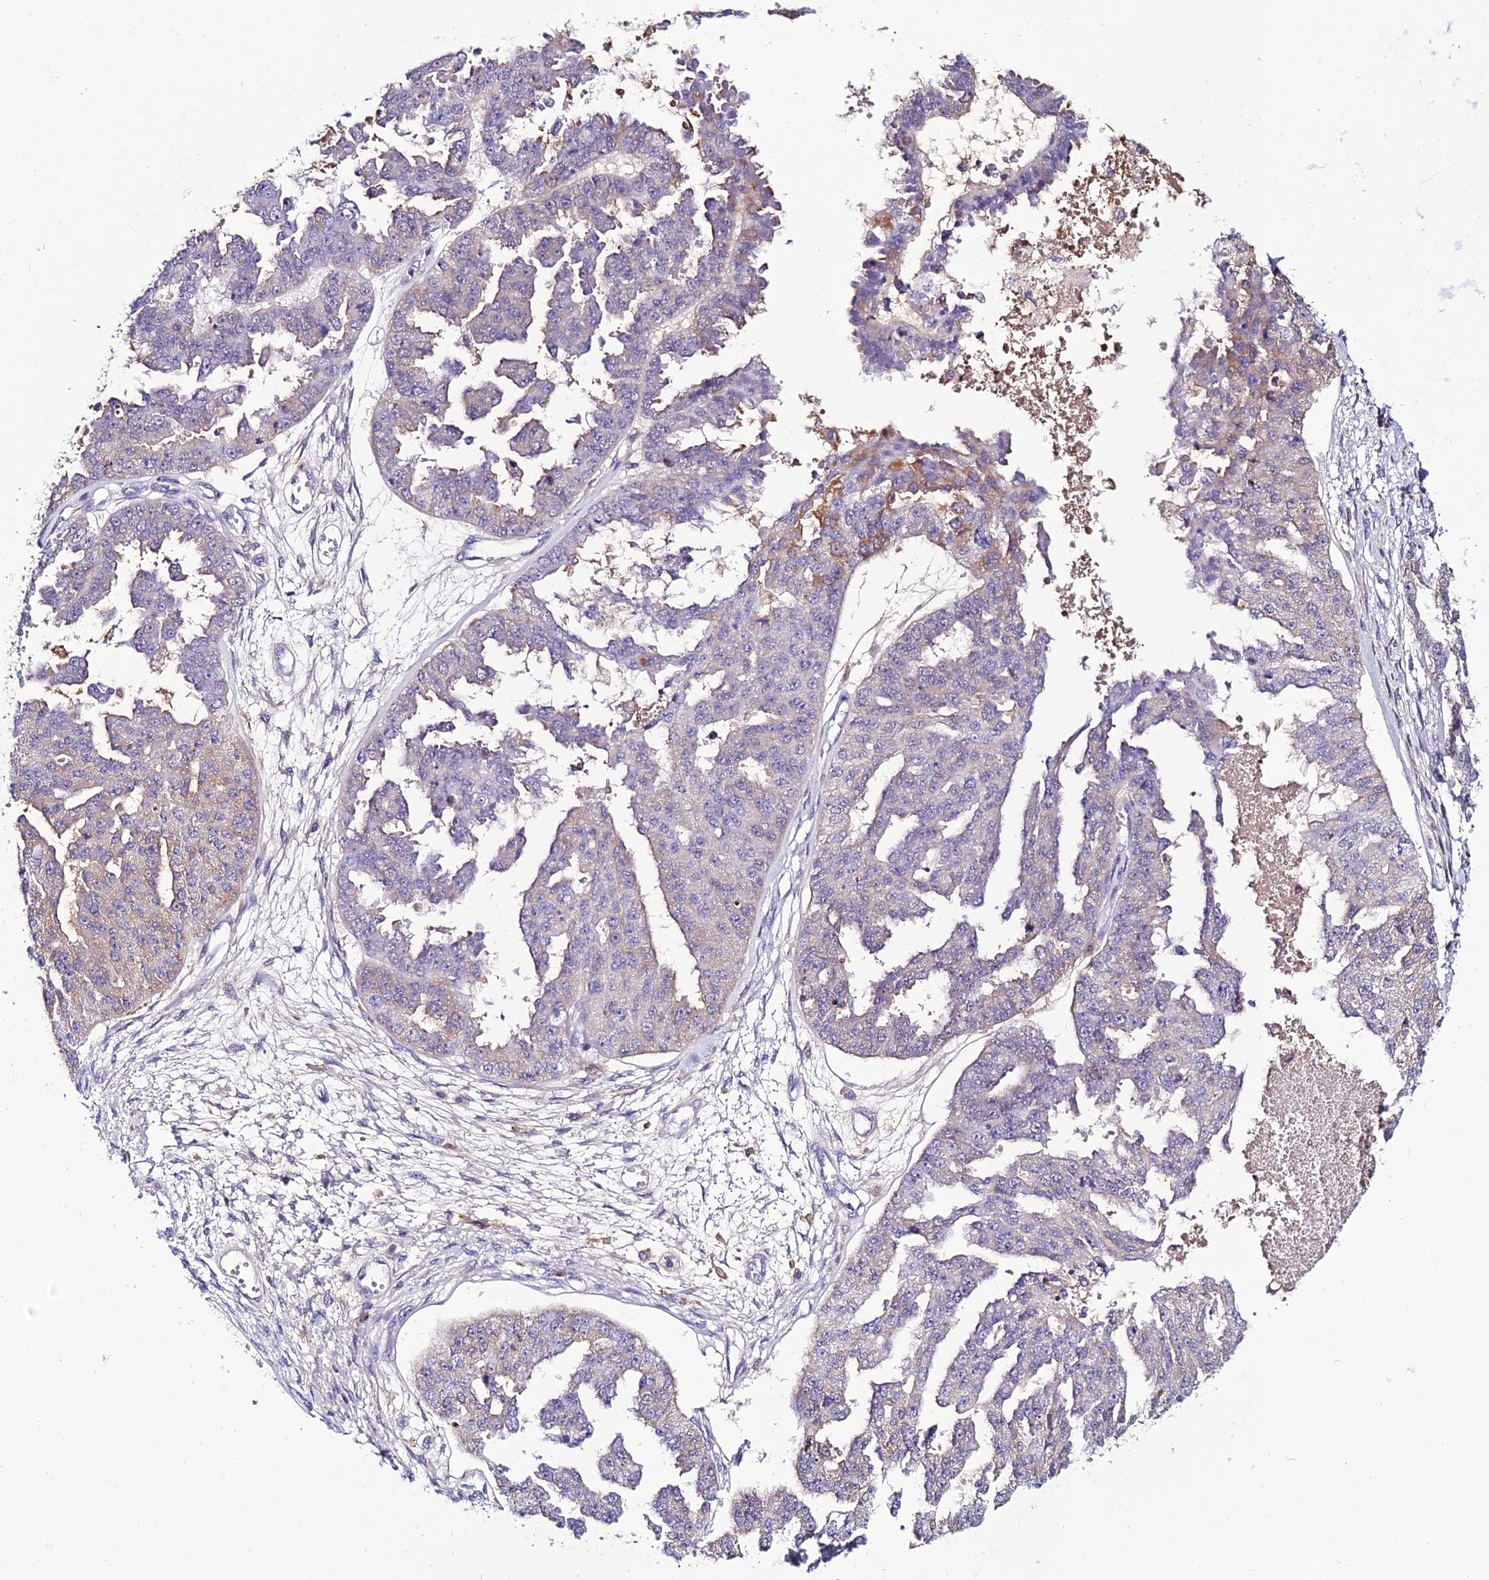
{"staining": {"intensity": "weak", "quantity": "<25%", "location": "cytoplasmic/membranous"}, "tissue": "ovarian cancer", "cell_type": "Tumor cells", "image_type": "cancer", "snomed": [{"axis": "morphology", "description": "Cystadenocarcinoma, serous, NOS"}, {"axis": "topography", "description": "Ovary"}], "caption": "A high-resolution micrograph shows immunohistochemistry staining of ovarian cancer, which shows no significant expression in tumor cells.", "gene": "DEFB132", "patient": {"sex": "female", "age": 58}}